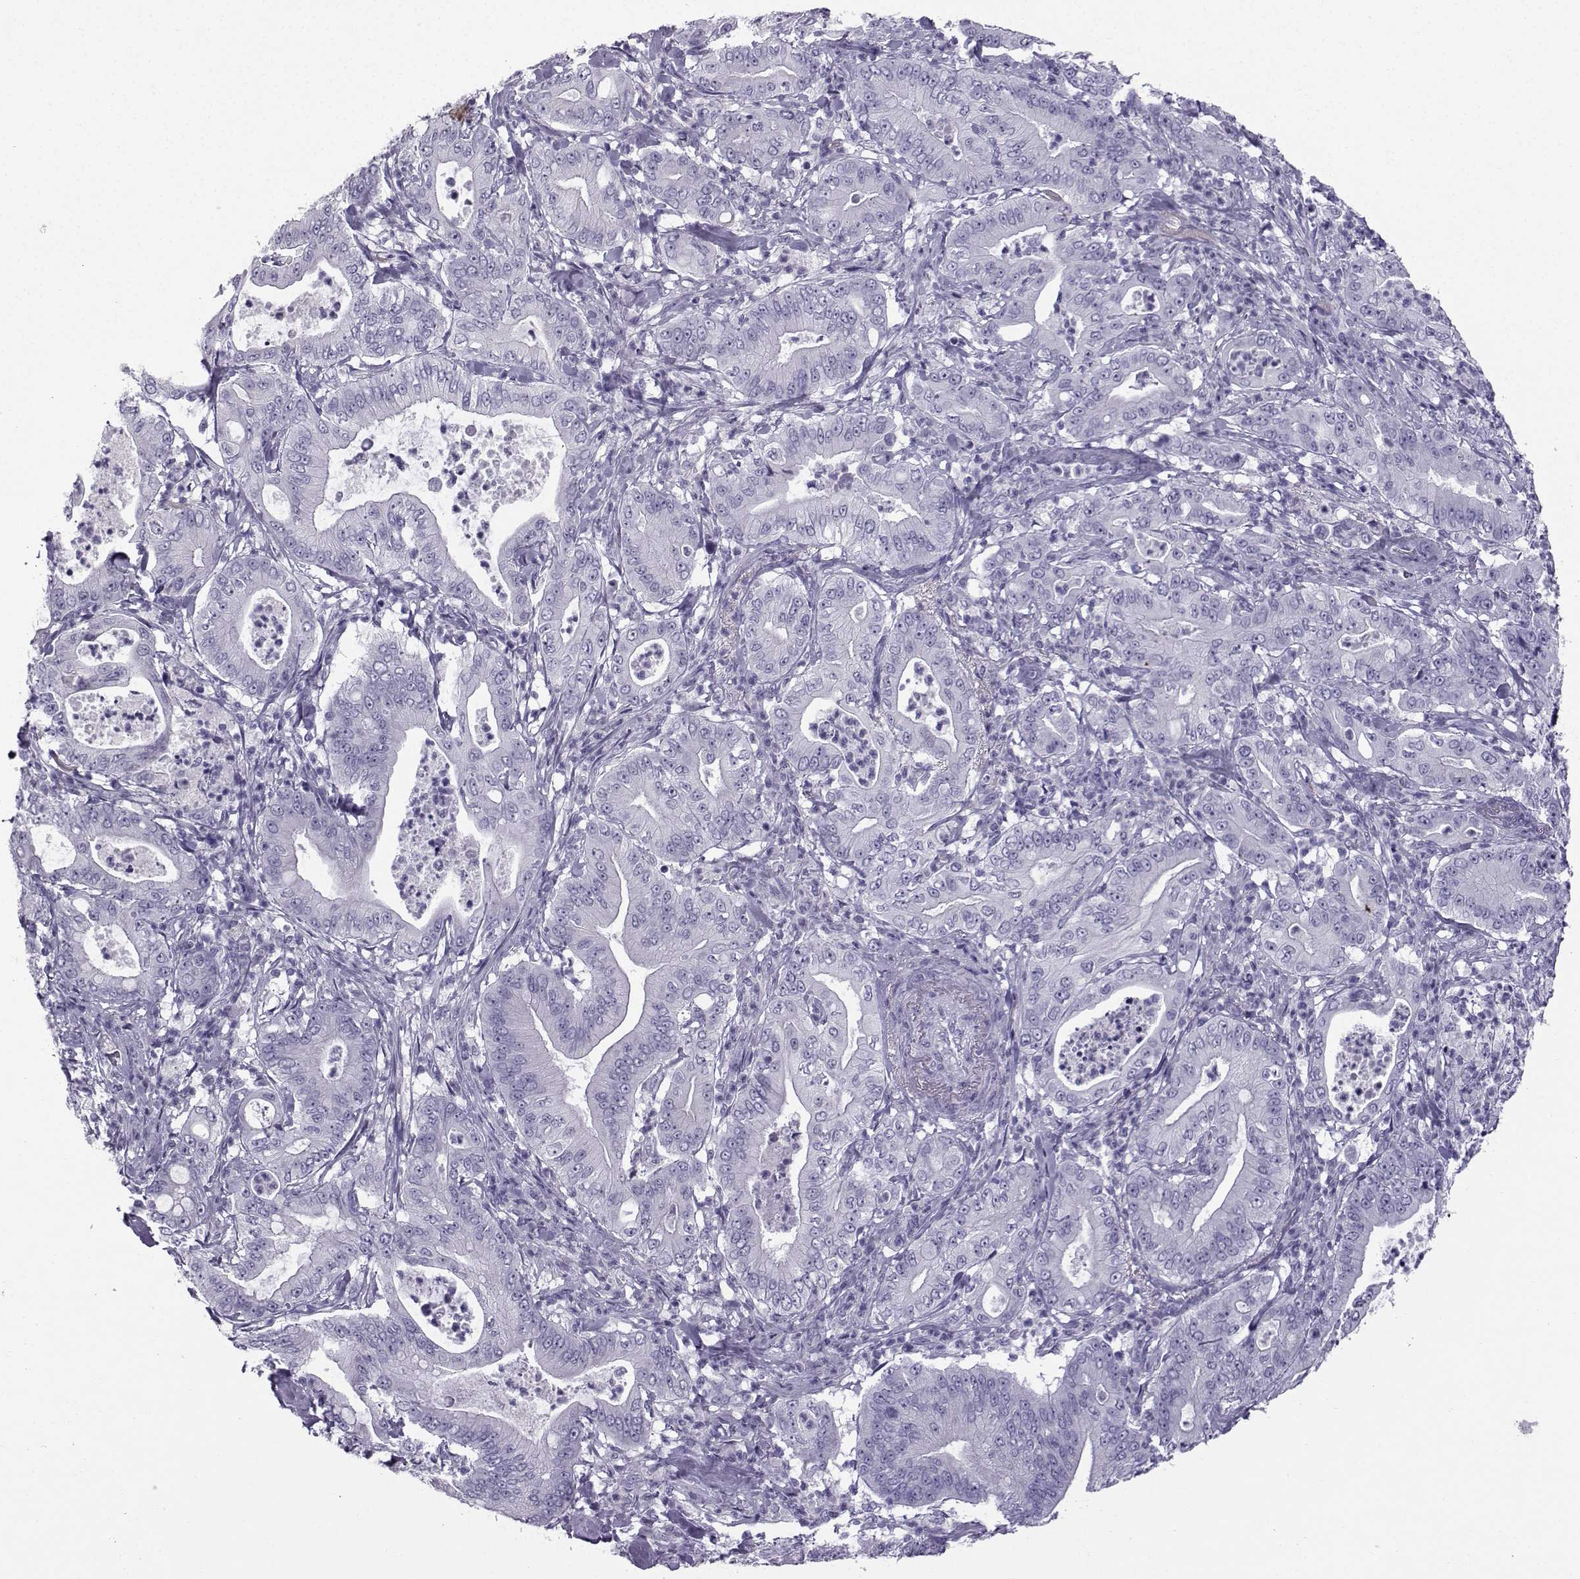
{"staining": {"intensity": "negative", "quantity": "none", "location": "none"}, "tissue": "pancreatic cancer", "cell_type": "Tumor cells", "image_type": "cancer", "snomed": [{"axis": "morphology", "description": "Adenocarcinoma, NOS"}, {"axis": "topography", "description": "Pancreas"}], "caption": "The histopathology image exhibits no staining of tumor cells in pancreatic adenocarcinoma.", "gene": "ZBTB8B", "patient": {"sex": "male", "age": 71}}